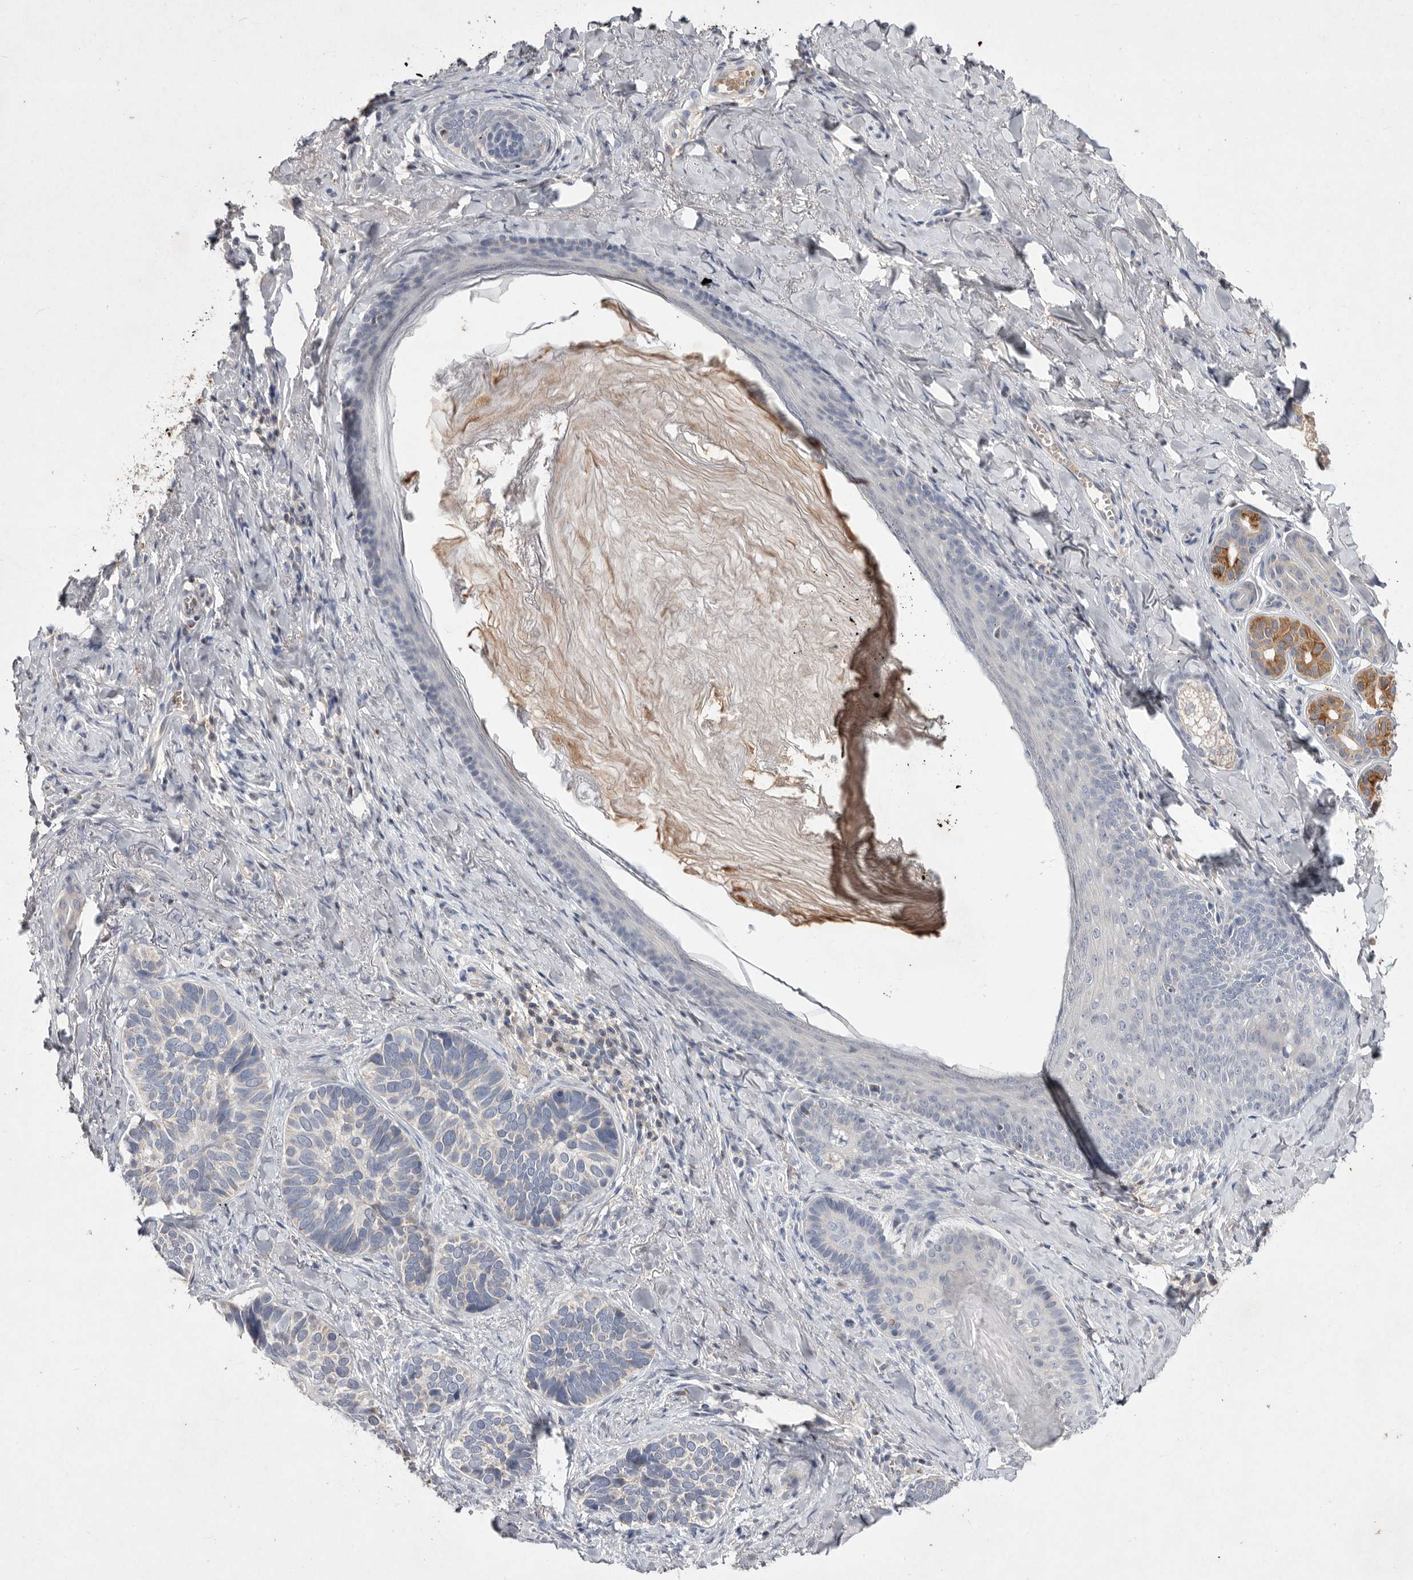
{"staining": {"intensity": "negative", "quantity": "none", "location": "none"}, "tissue": "skin cancer", "cell_type": "Tumor cells", "image_type": "cancer", "snomed": [{"axis": "morphology", "description": "Basal cell carcinoma"}, {"axis": "topography", "description": "Skin"}], "caption": "Immunohistochemistry (IHC) image of neoplastic tissue: human skin basal cell carcinoma stained with DAB shows no significant protein positivity in tumor cells.", "gene": "TNFSF14", "patient": {"sex": "male", "age": 62}}